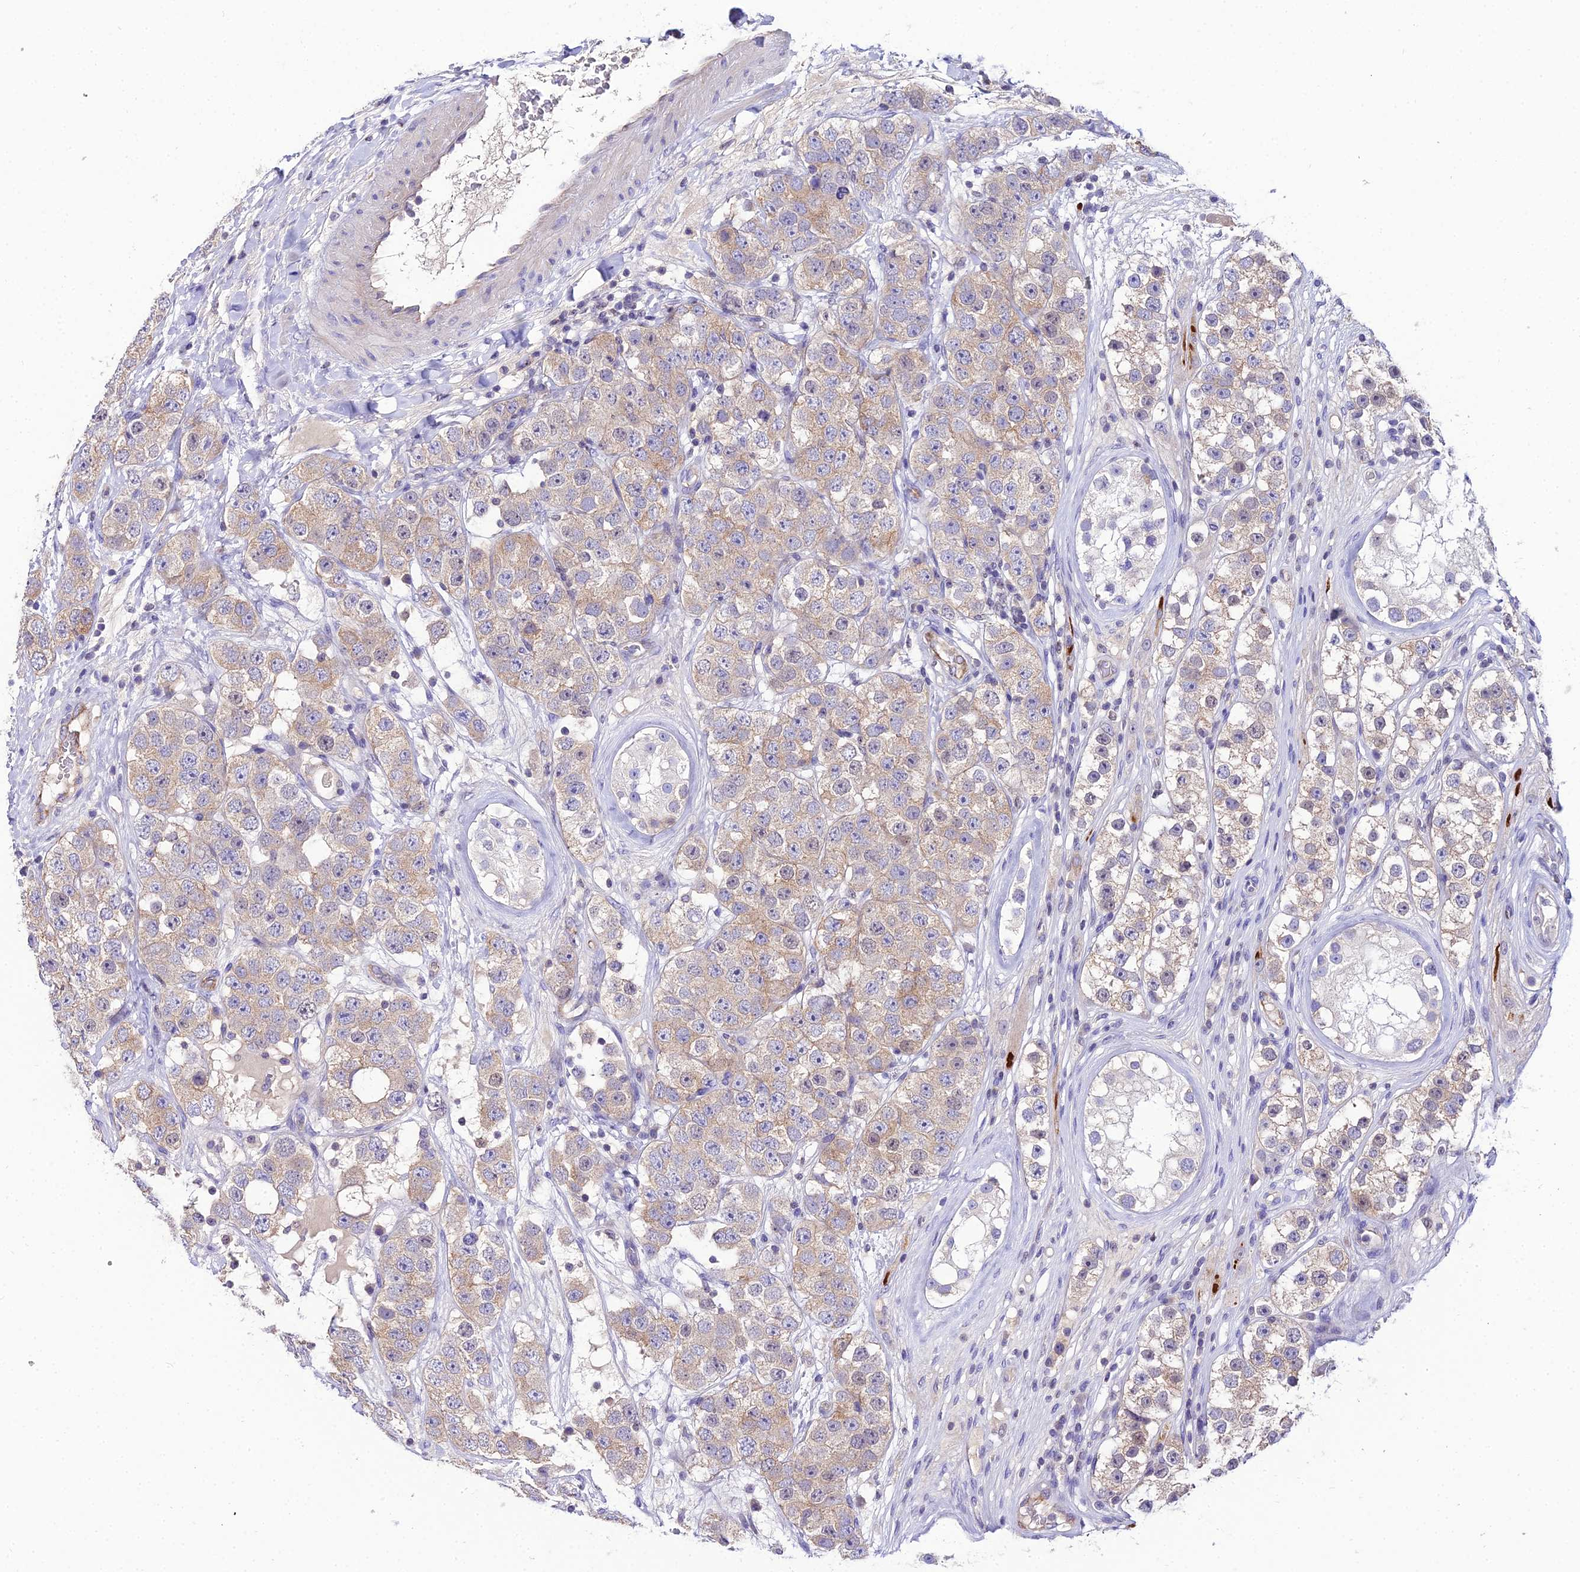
{"staining": {"intensity": "weak", "quantity": "25%-75%", "location": "cytoplasmic/membranous"}, "tissue": "testis cancer", "cell_type": "Tumor cells", "image_type": "cancer", "snomed": [{"axis": "morphology", "description": "Seminoma, NOS"}, {"axis": "topography", "description": "Testis"}], "caption": "This photomicrograph exhibits testis cancer stained with immunohistochemistry to label a protein in brown. The cytoplasmic/membranous of tumor cells show weak positivity for the protein. Nuclei are counter-stained blue.", "gene": "SHQ1", "patient": {"sex": "male", "age": 28}}